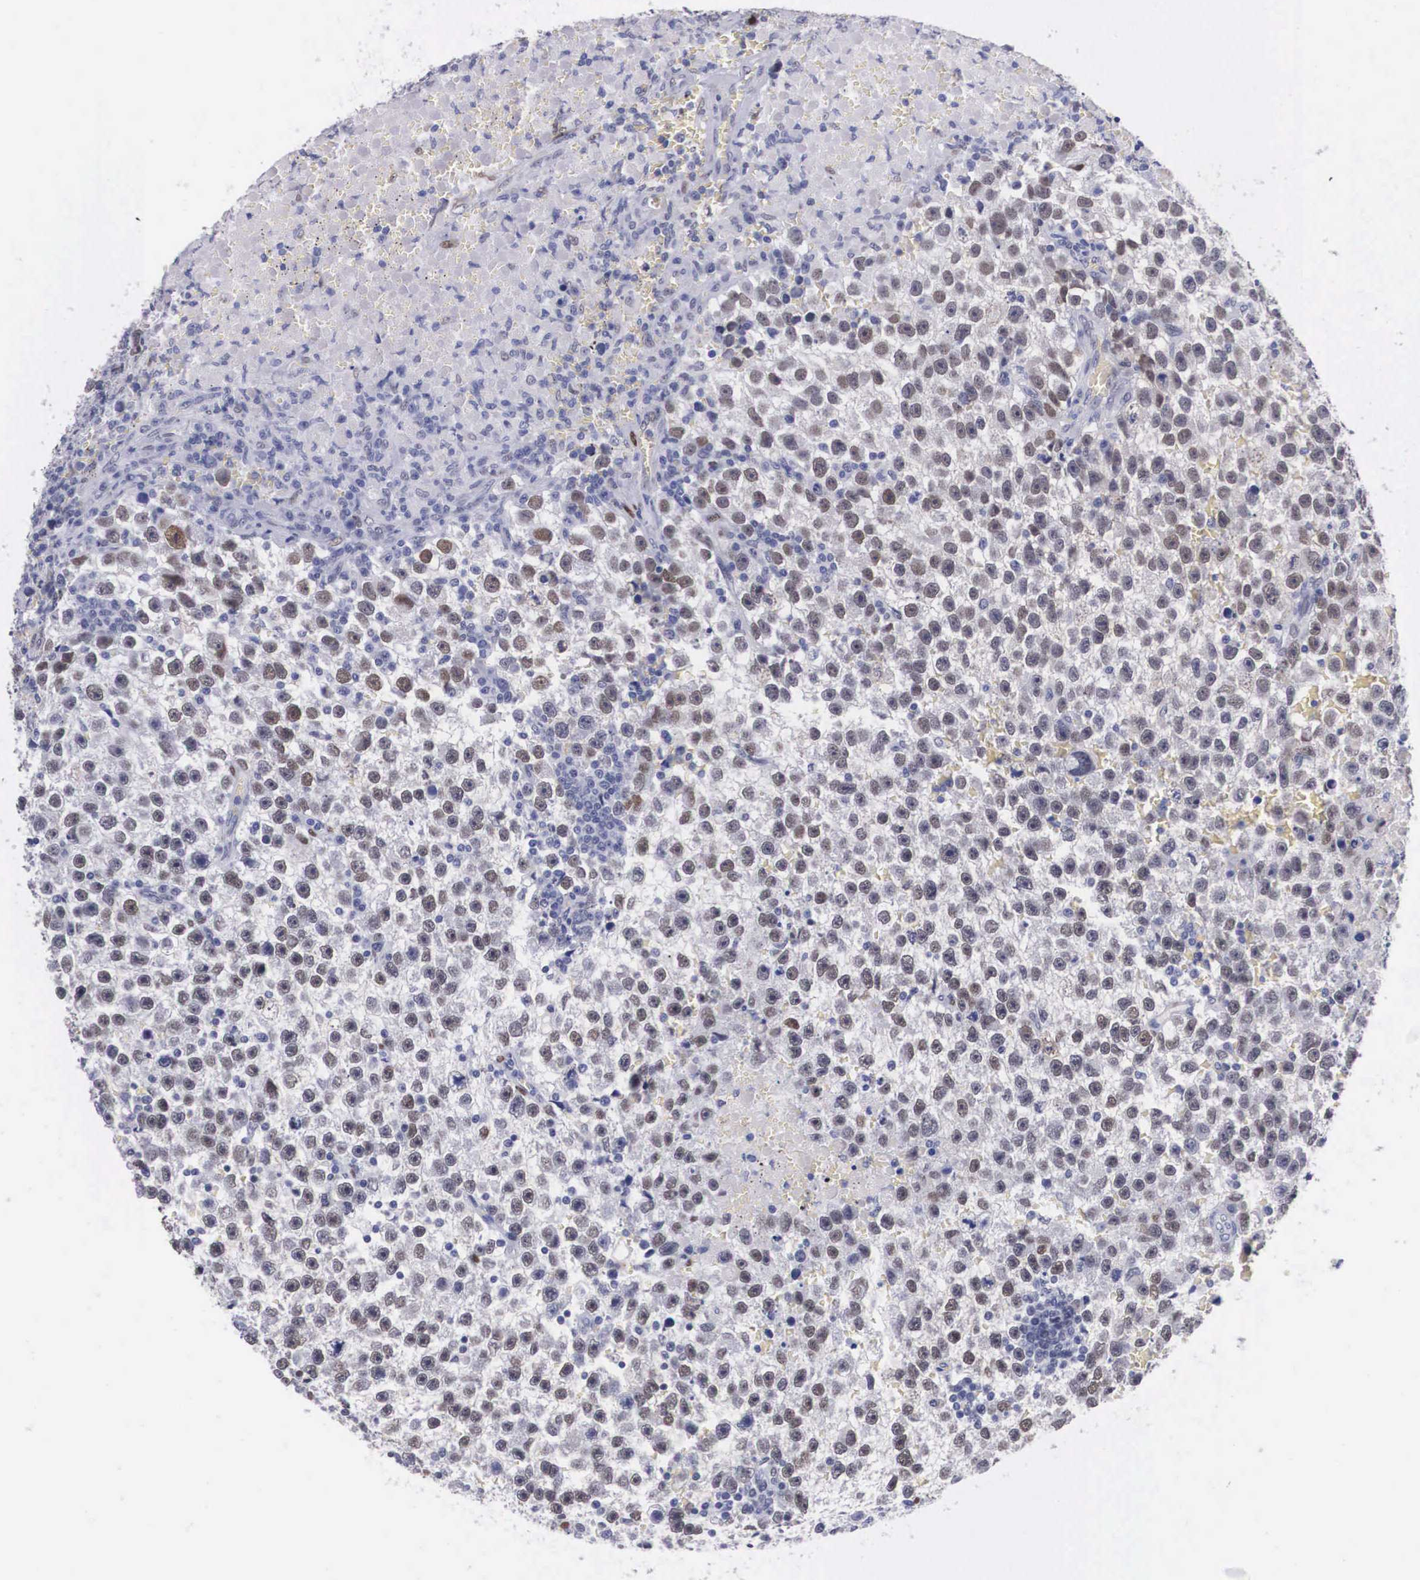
{"staining": {"intensity": "weak", "quantity": "25%-75%", "location": "nuclear"}, "tissue": "testis cancer", "cell_type": "Tumor cells", "image_type": "cancer", "snomed": [{"axis": "morphology", "description": "Seminoma, NOS"}, {"axis": "topography", "description": "Testis"}], "caption": "Testis seminoma stained with a protein marker shows weak staining in tumor cells.", "gene": "KHDRBS3", "patient": {"sex": "male", "age": 33}}